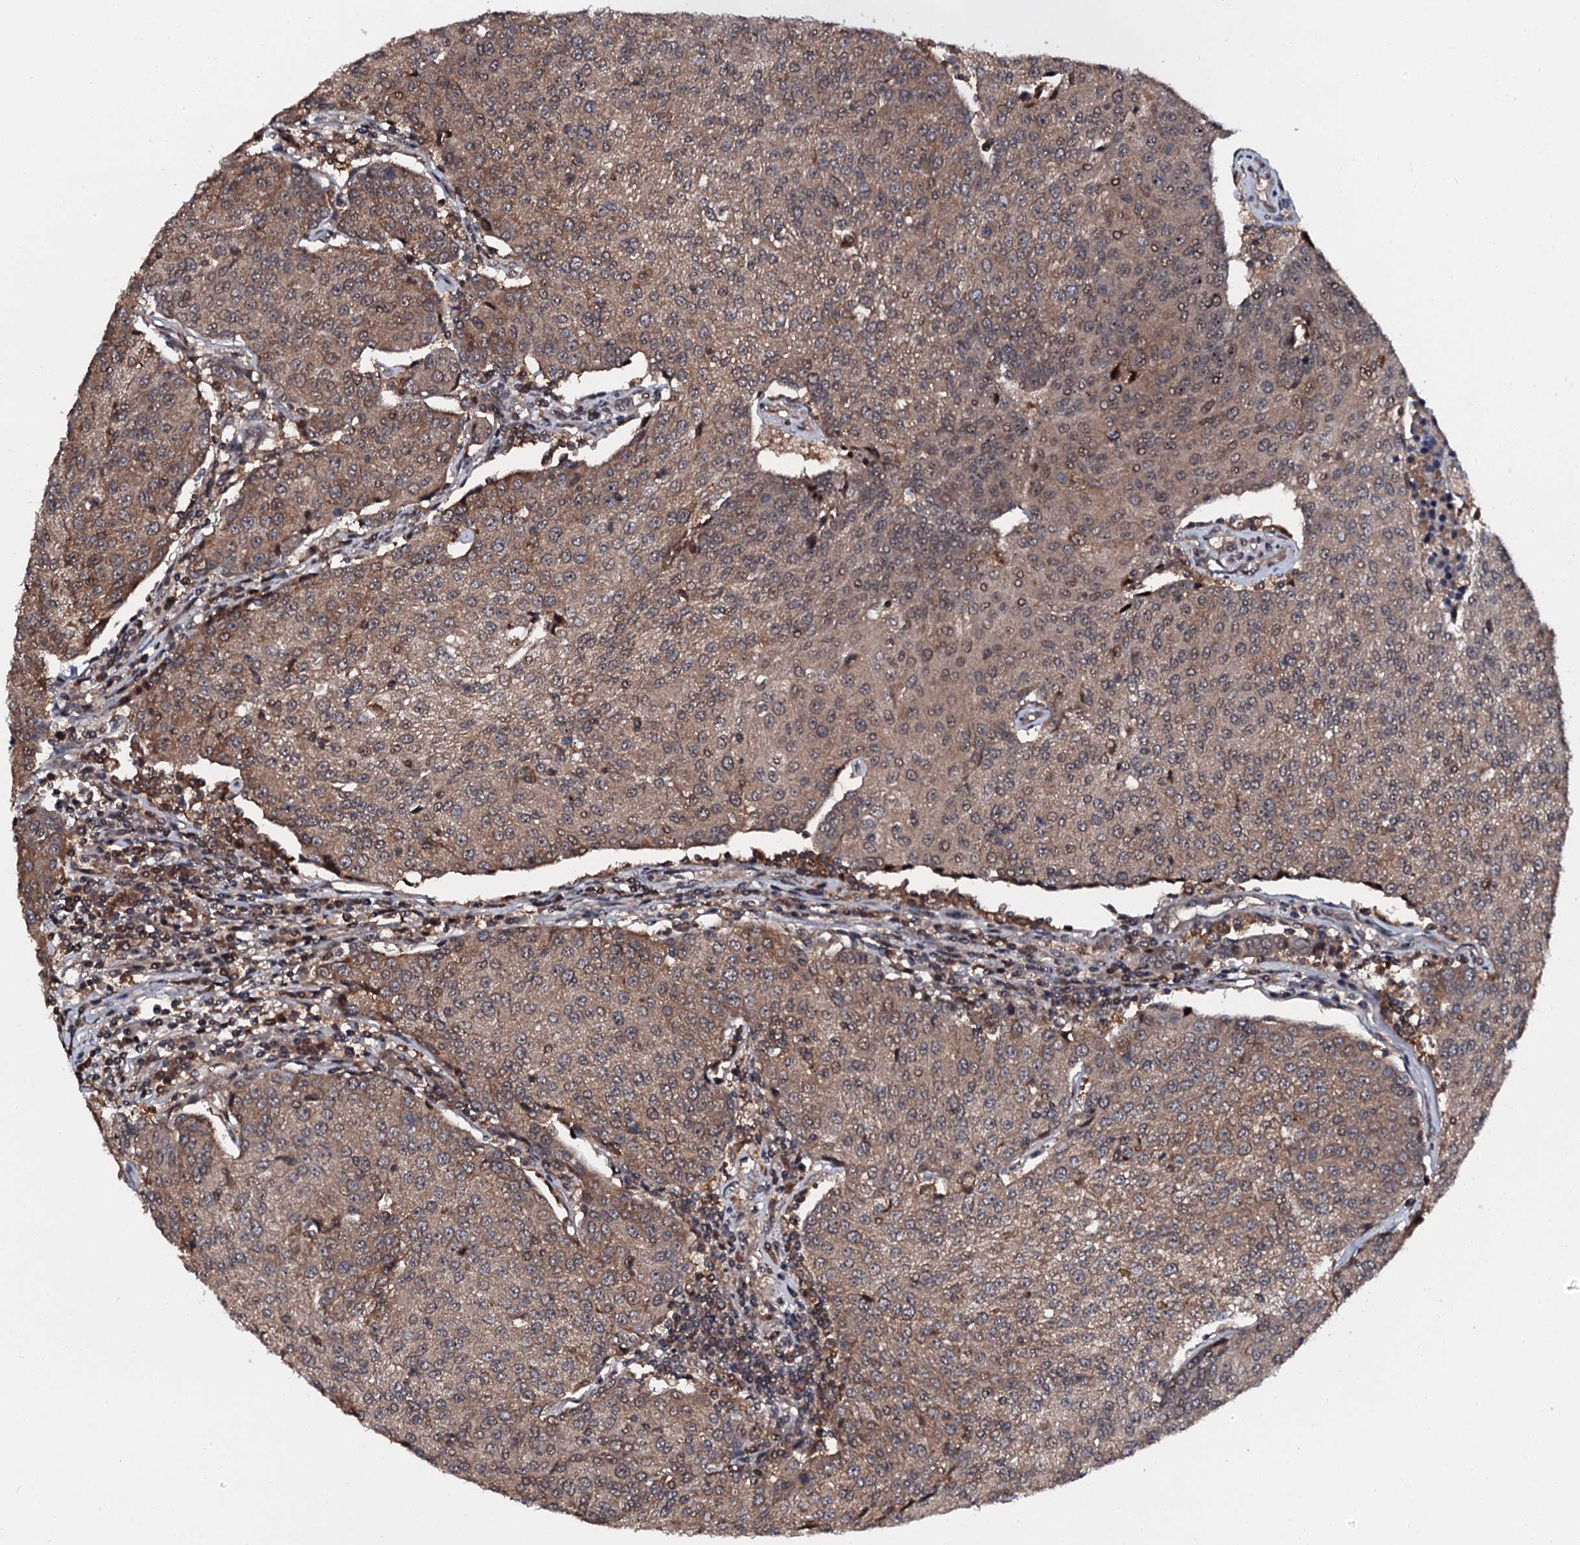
{"staining": {"intensity": "weak", "quantity": ">75%", "location": "cytoplasmic/membranous"}, "tissue": "urothelial cancer", "cell_type": "Tumor cells", "image_type": "cancer", "snomed": [{"axis": "morphology", "description": "Urothelial carcinoma, High grade"}, {"axis": "topography", "description": "Urinary bladder"}], "caption": "An immunohistochemistry (IHC) image of tumor tissue is shown. Protein staining in brown highlights weak cytoplasmic/membranous positivity in high-grade urothelial carcinoma within tumor cells. Nuclei are stained in blue.", "gene": "N4BP1", "patient": {"sex": "female", "age": 85}}